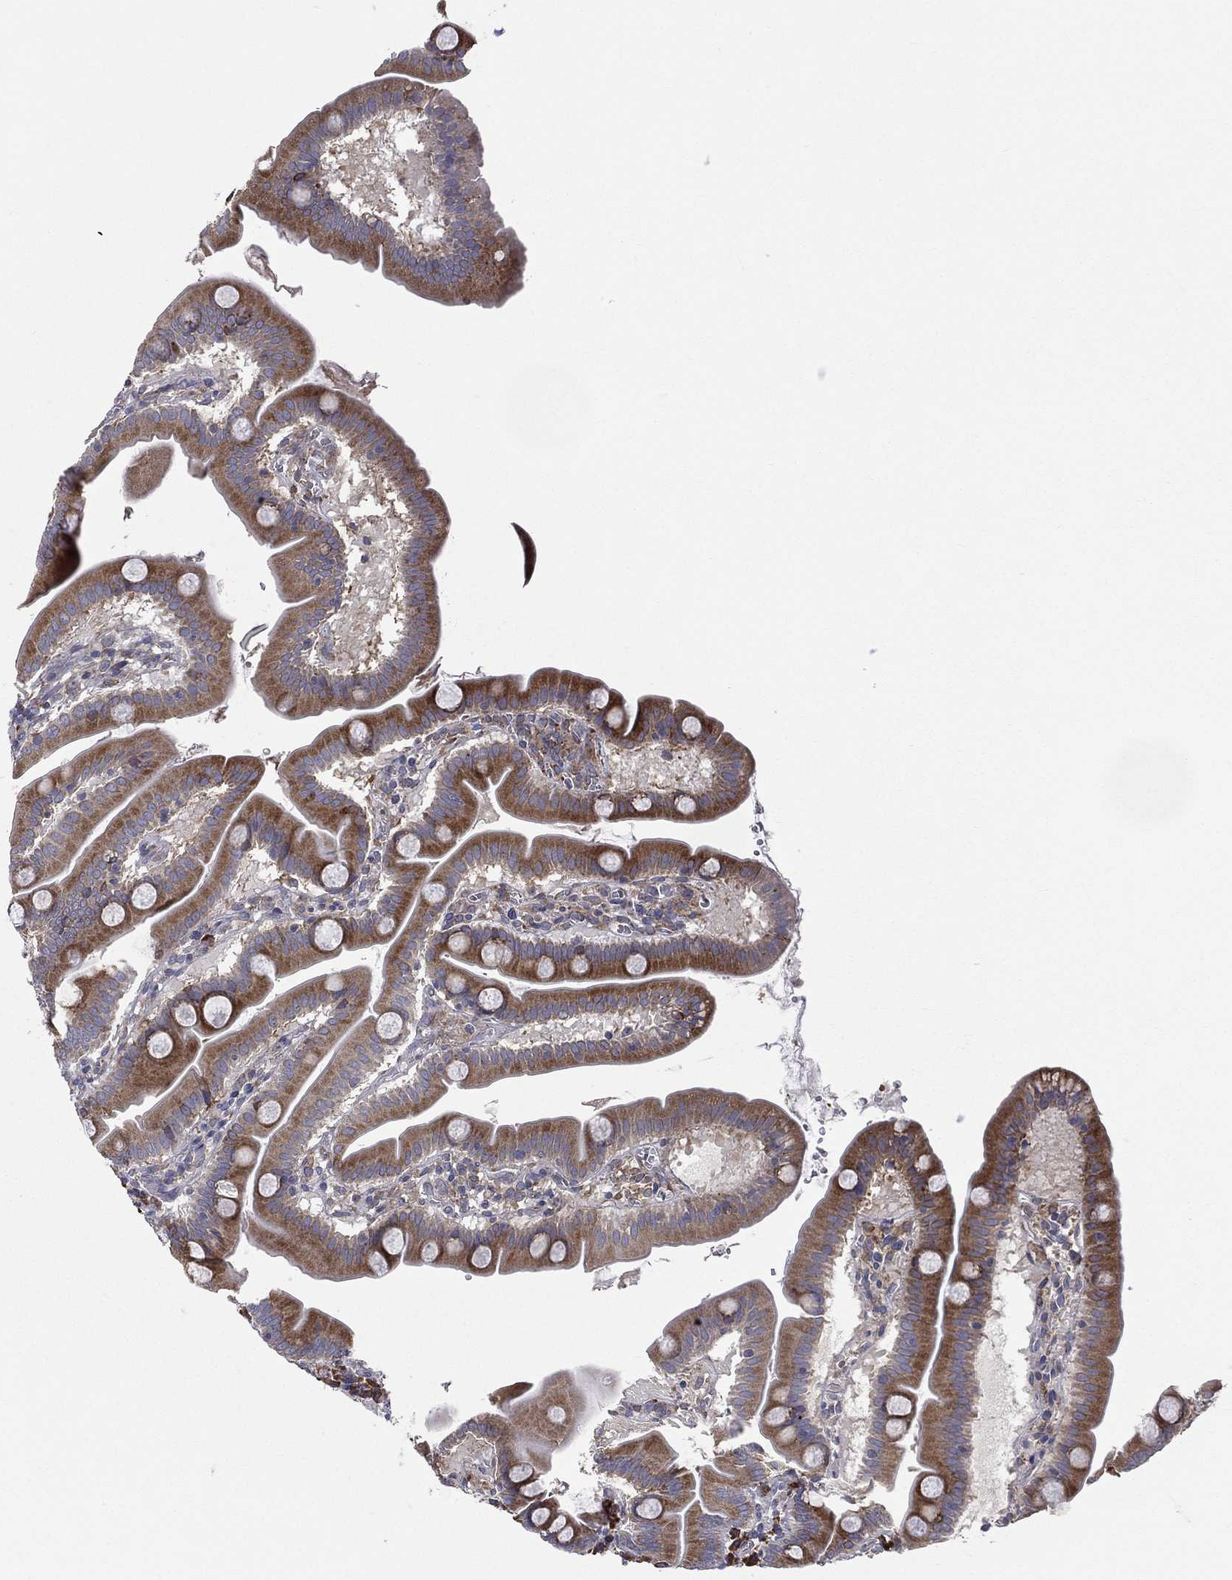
{"staining": {"intensity": "moderate", "quantity": ">75%", "location": "cytoplasmic/membranous"}, "tissue": "duodenum", "cell_type": "Glandular cells", "image_type": "normal", "snomed": [{"axis": "morphology", "description": "Normal tissue, NOS"}, {"axis": "topography", "description": "Duodenum"}], "caption": "This image exhibits IHC staining of benign human duodenum, with medium moderate cytoplasmic/membranous staining in about >75% of glandular cells.", "gene": "C20orf96", "patient": {"sex": "male", "age": 59}}